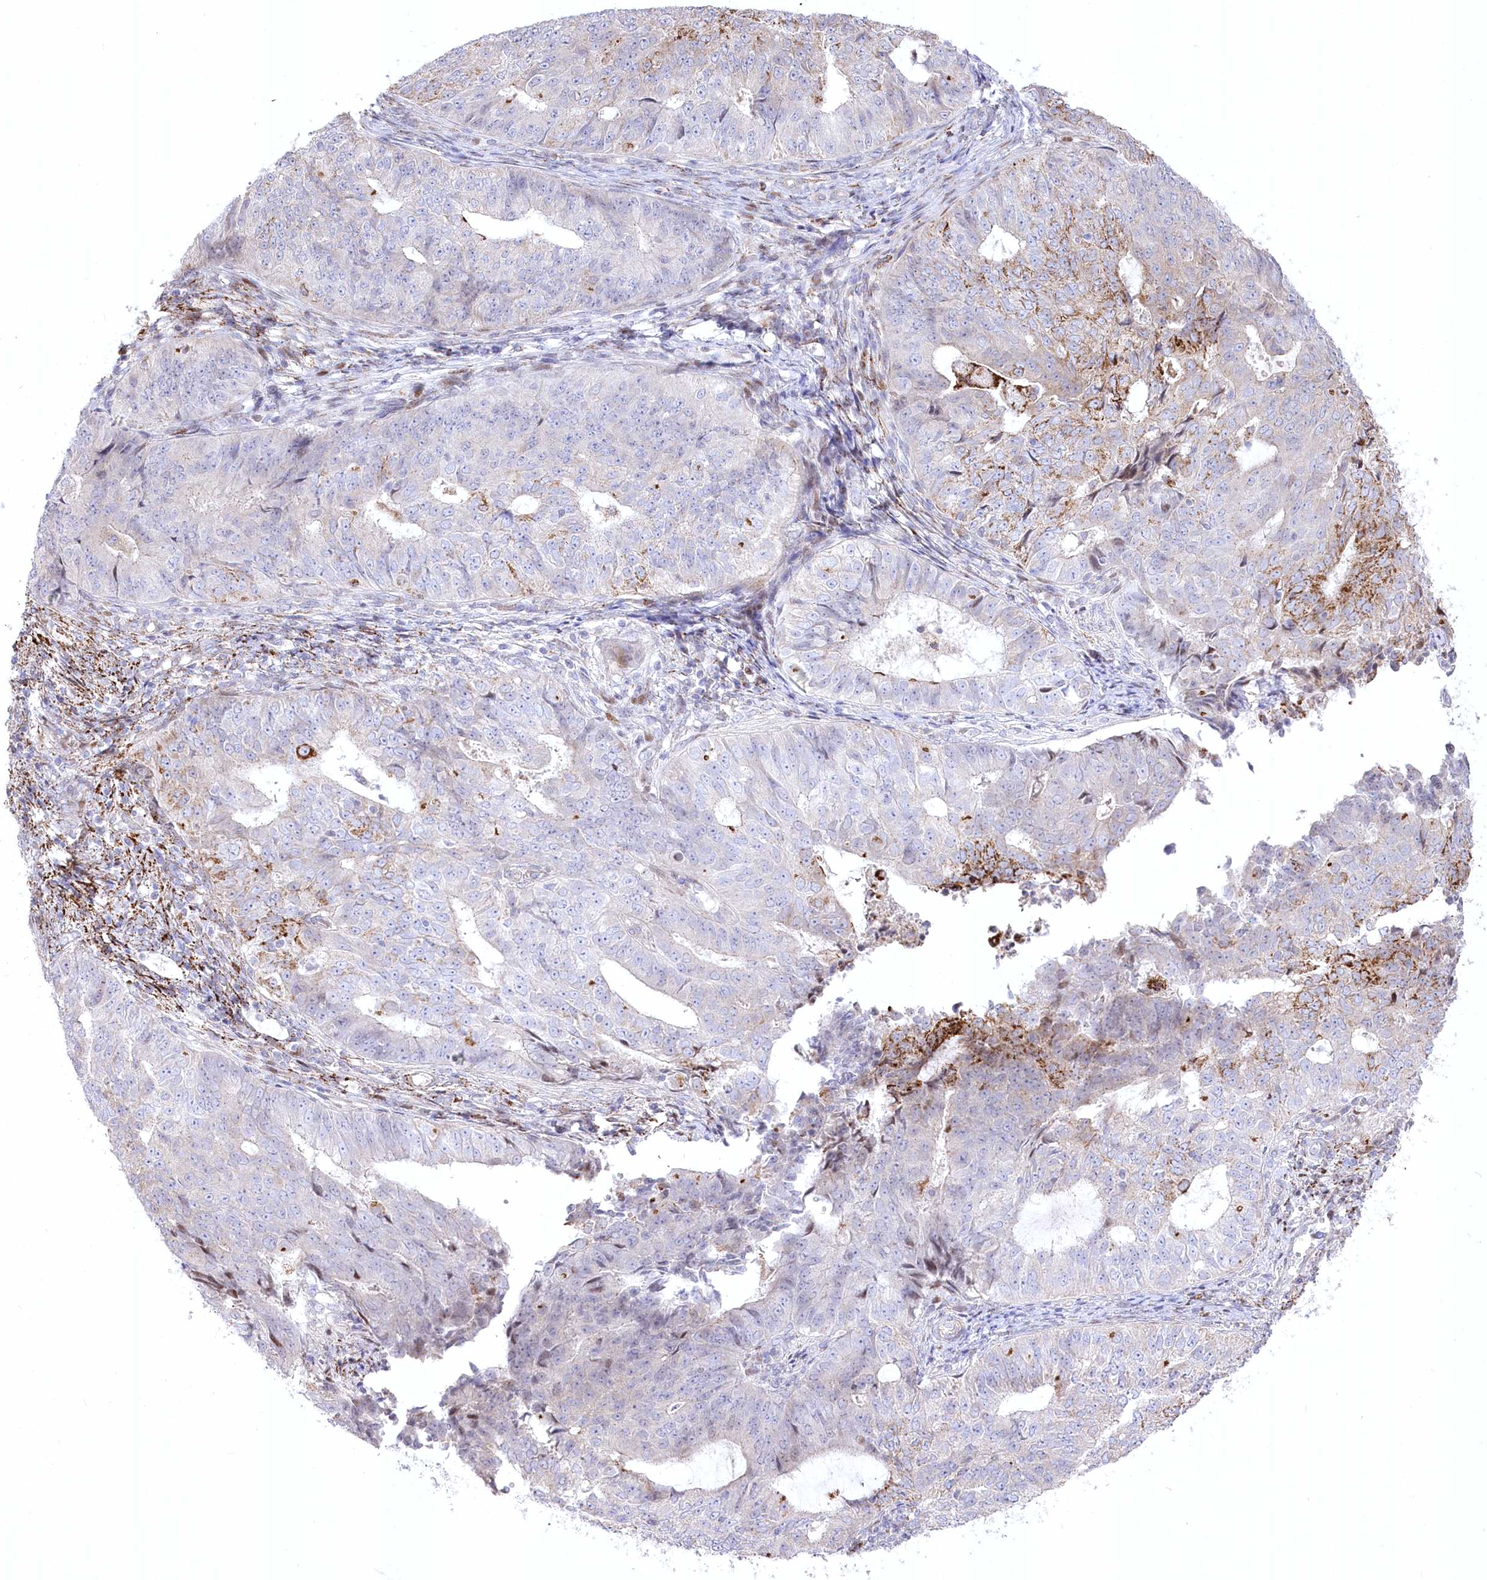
{"staining": {"intensity": "moderate", "quantity": "<25%", "location": "cytoplasmic/membranous"}, "tissue": "endometrial cancer", "cell_type": "Tumor cells", "image_type": "cancer", "snomed": [{"axis": "morphology", "description": "Adenocarcinoma, NOS"}, {"axis": "topography", "description": "Endometrium"}], "caption": "A micrograph of human endometrial adenocarcinoma stained for a protein reveals moderate cytoplasmic/membranous brown staining in tumor cells.", "gene": "CEP164", "patient": {"sex": "female", "age": 32}}